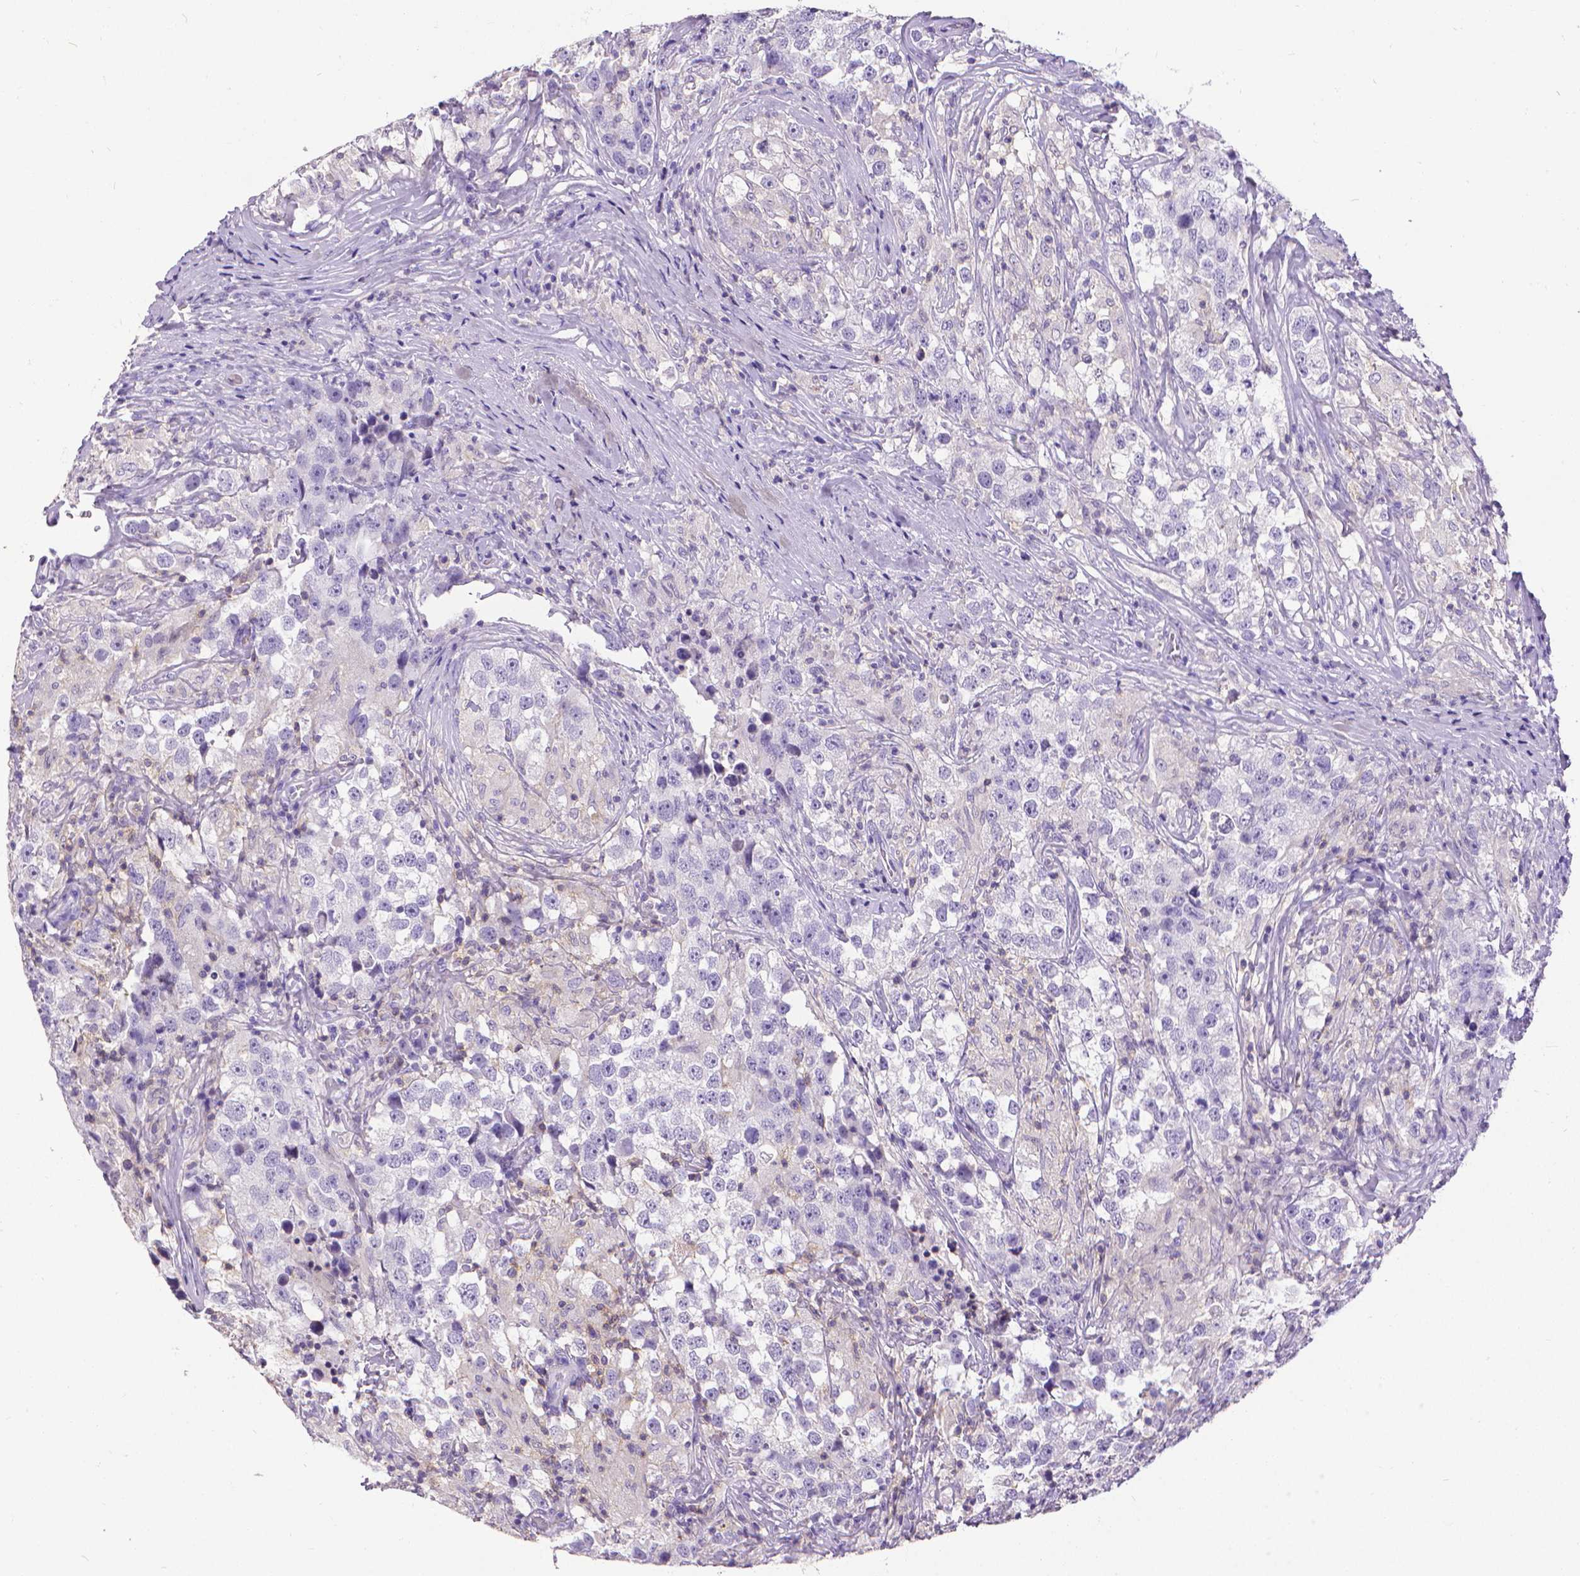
{"staining": {"intensity": "negative", "quantity": "none", "location": "none"}, "tissue": "testis cancer", "cell_type": "Tumor cells", "image_type": "cancer", "snomed": [{"axis": "morphology", "description": "Seminoma, NOS"}, {"axis": "topography", "description": "Testis"}], "caption": "High power microscopy image of an immunohistochemistry (IHC) histopathology image of testis seminoma, revealing no significant positivity in tumor cells. (Stains: DAB (3,3'-diaminobenzidine) immunohistochemistry (IHC) with hematoxylin counter stain, Microscopy: brightfield microscopy at high magnification).", "gene": "CD4", "patient": {"sex": "male", "age": 46}}